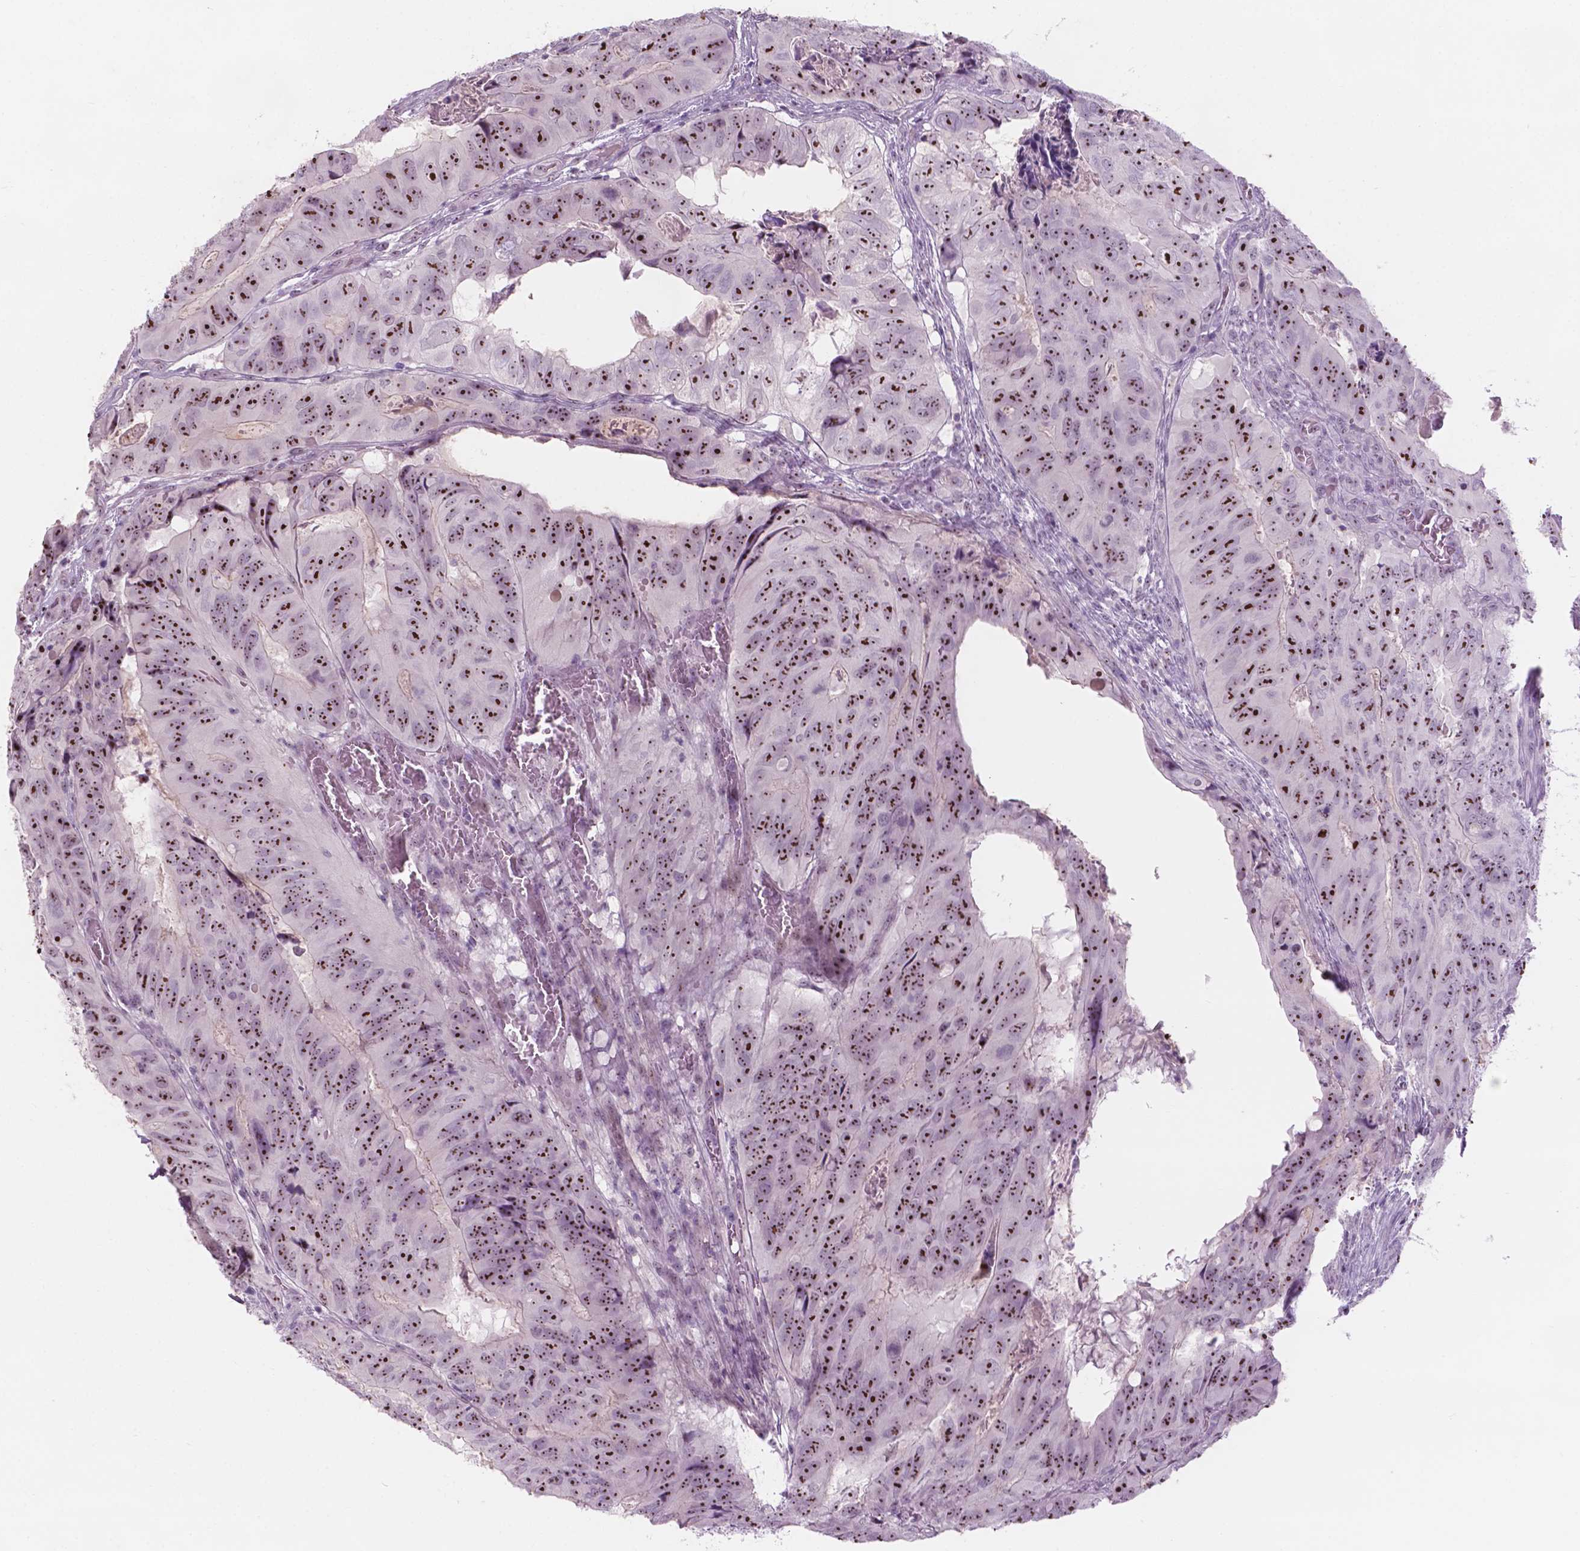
{"staining": {"intensity": "strong", "quantity": ">75%", "location": "nuclear"}, "tissue": "colorectal cancer", "cell_type": "Tumor cells", "image_type": "cancer", "snomed": [{"axis": "morphology", "description": "Adenocarcinoma, NOS"}, {"axis": "topography", "description": "Colon"}], "caption": "Brown immunohistochemical staining in human colorectal cancer (adenocarcinoma) displays strong nuclear positivity in about >75% of tumor cells.", "gene": "ZNF853", "patient": {"sex": "male", "age": 79}}